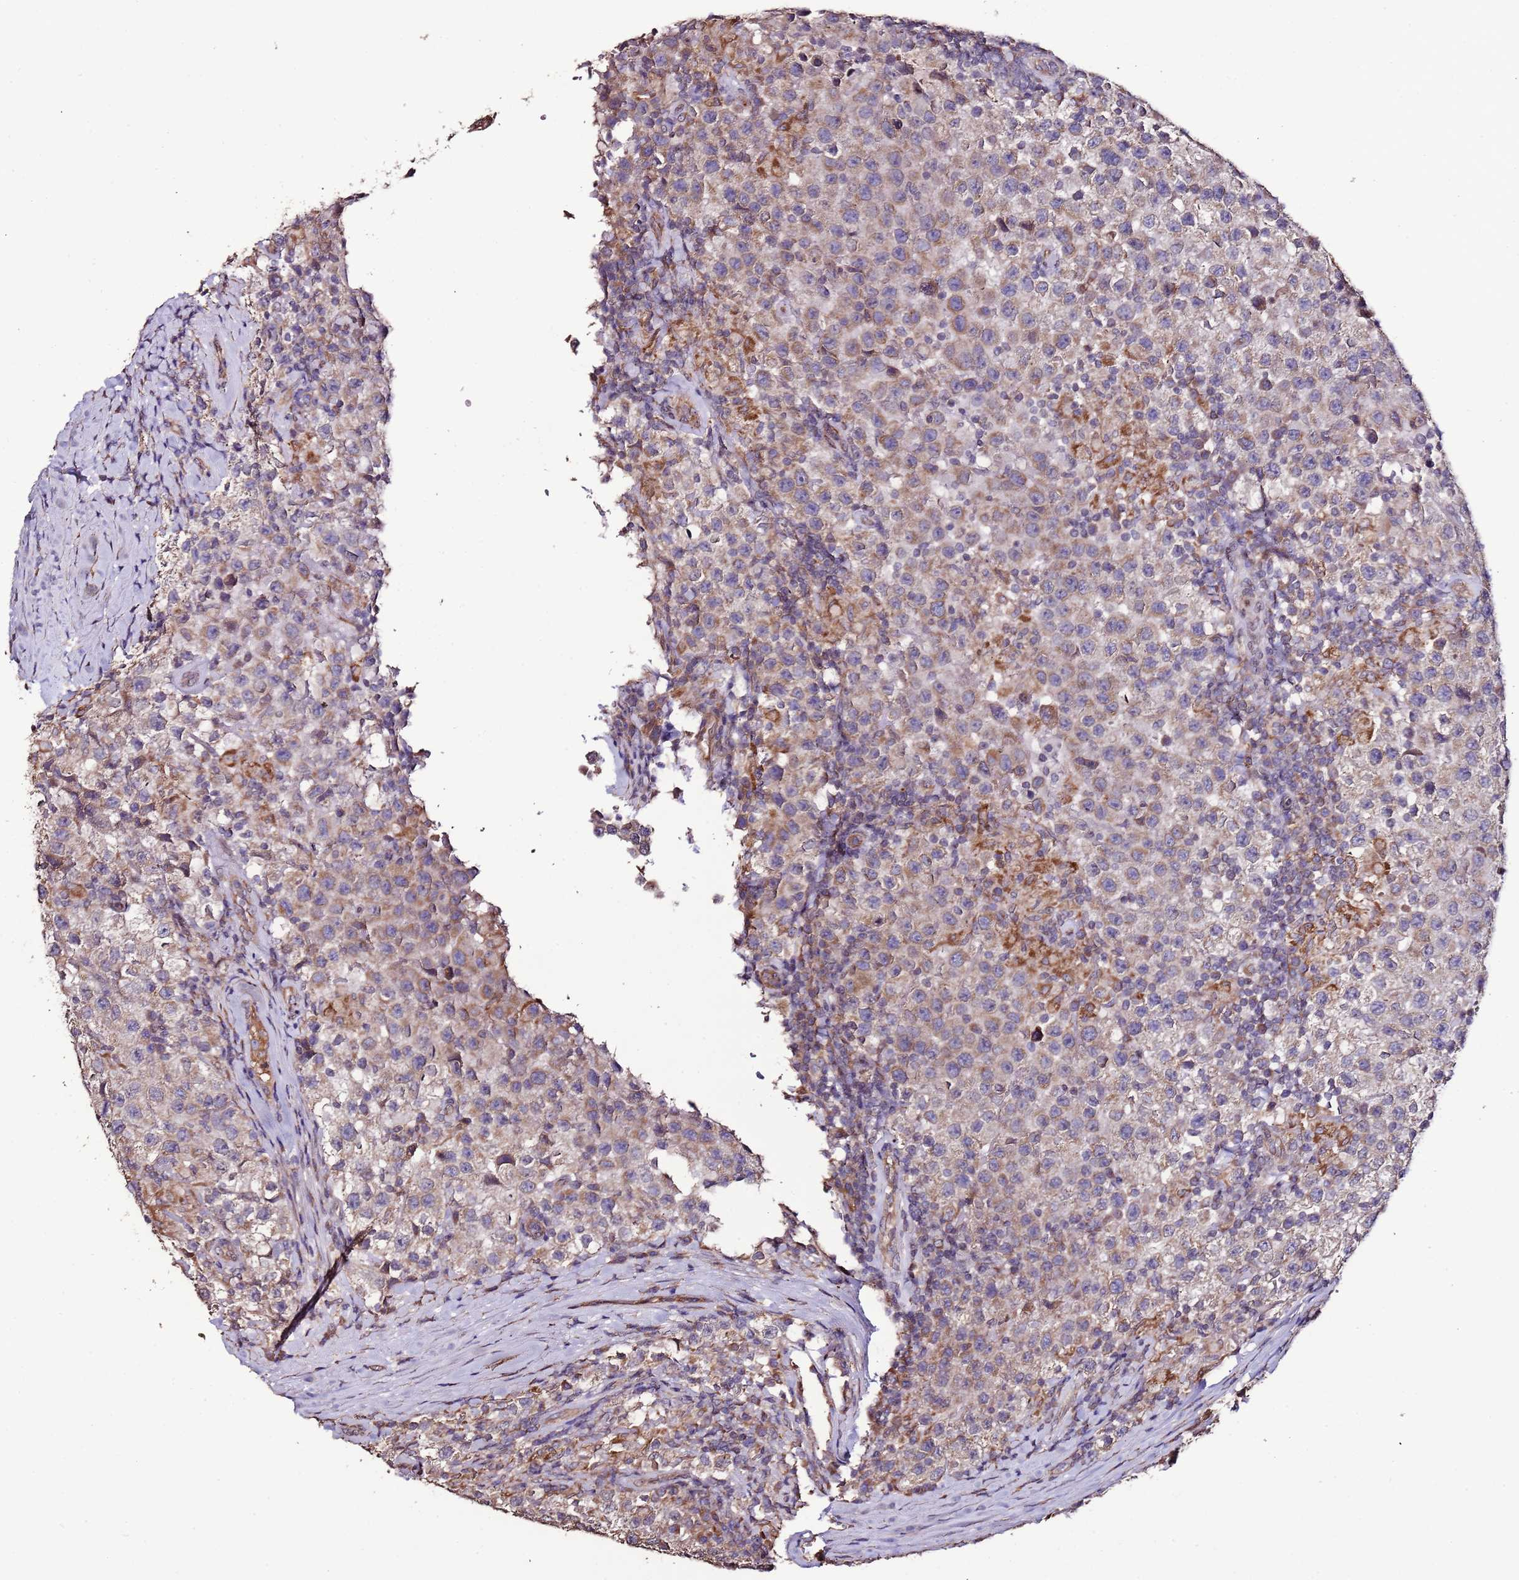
{"staining": {"intensity": "moderate", "quantity": "<25%", "location": "cytoplasmic/membranous"}, "tissue": "testis cancer", "cell_type": "Tumor cells", "image_type": "cancer", "snomed": [{"axis": "morphology", "description": "Seminoma, NOS"}, {"axis": "morphology", "description": "Carcinoma, Embryonal, NOS"}, {"axis": "topography", "description": "Testis"}], "caption": "An image of testis cancer (embryonal carcinoma) stained for a protein exhibits moderate cytoplasmic/membranous brown staining in tumor cells.", "gene": "SLC41A3", "patient": {"sex": "male", "age": 41}}